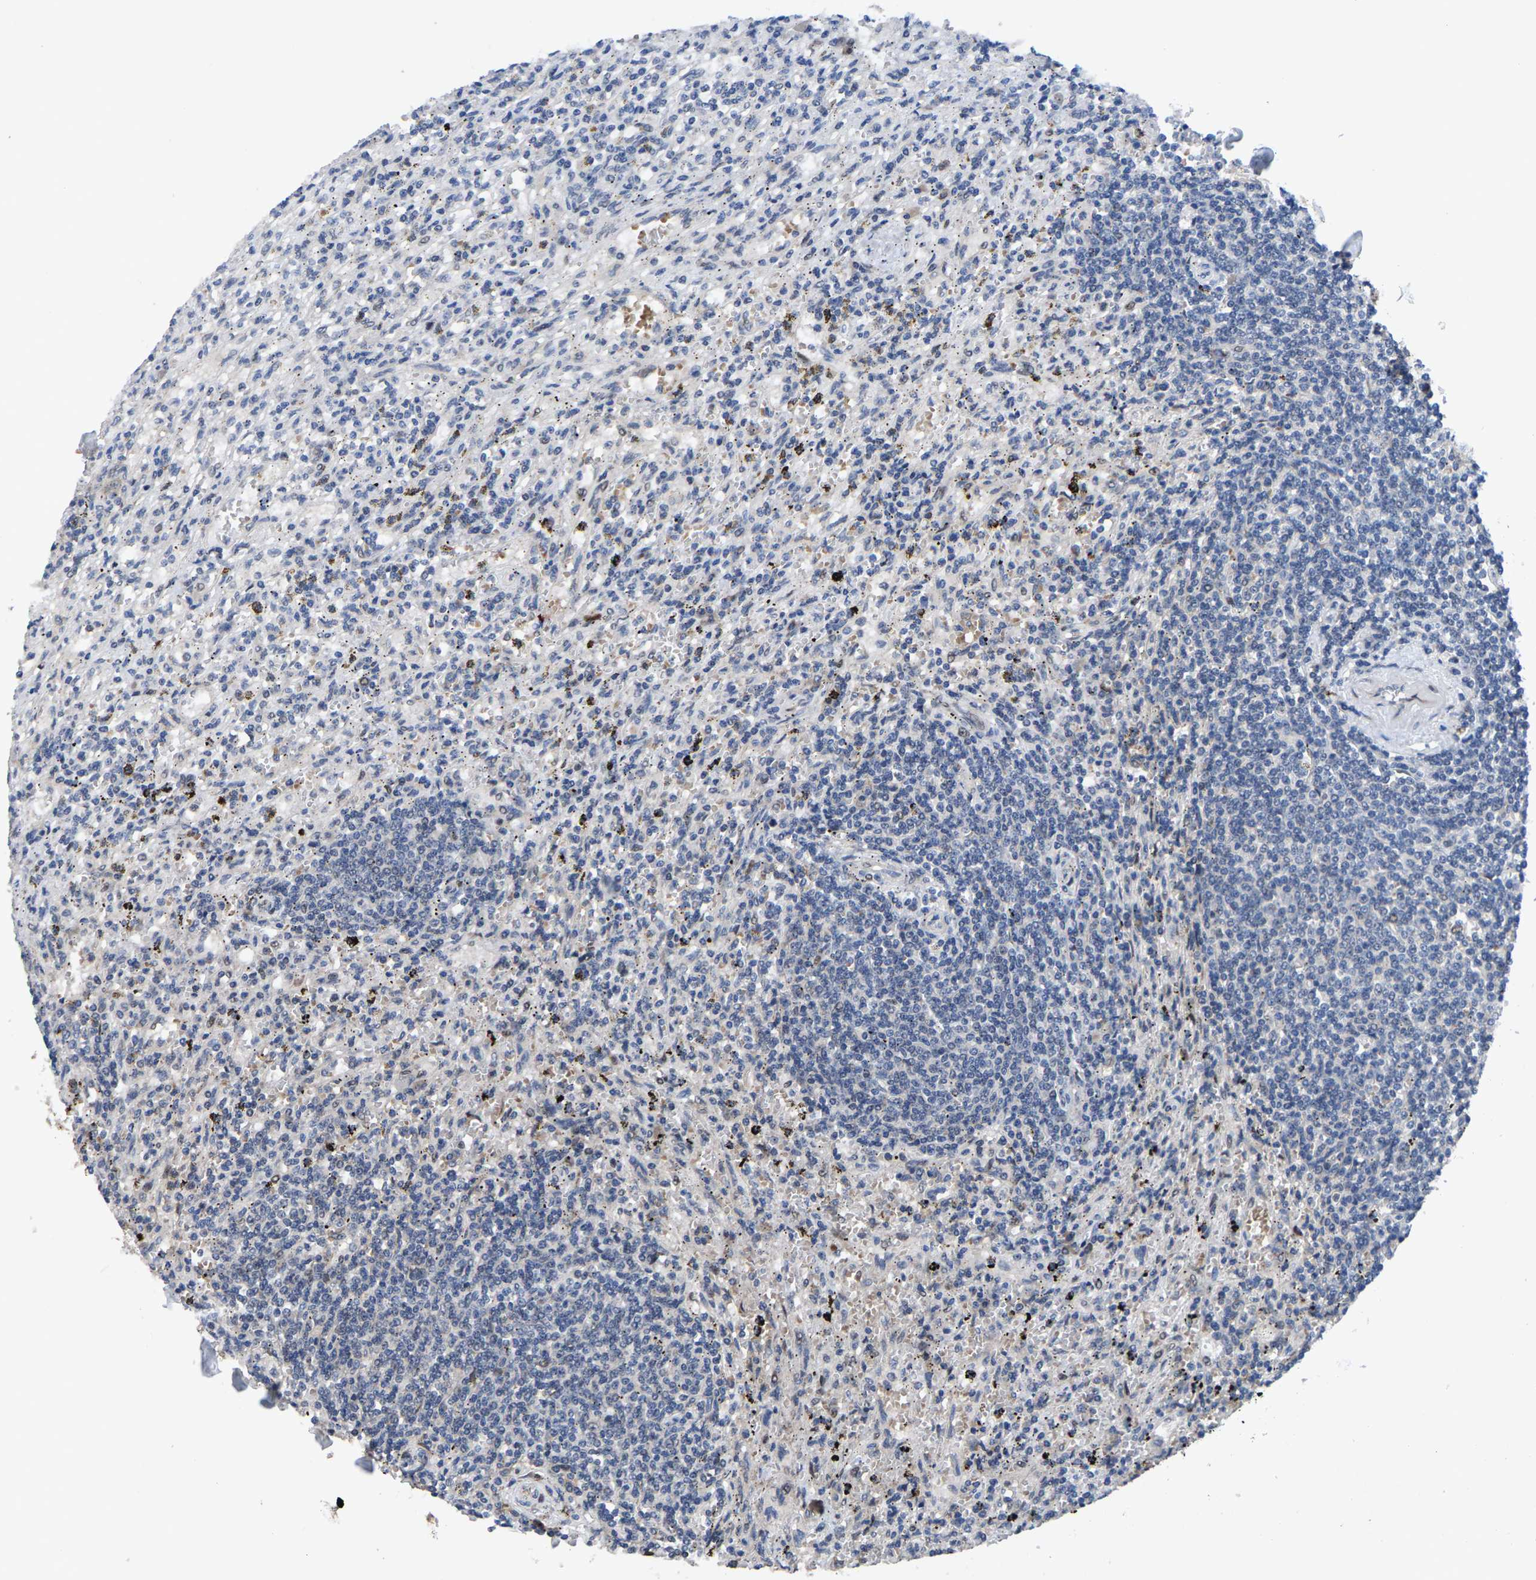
{"staining": {"intensity": "negative", "quantity": "none", "location": "none"}, "tissue": "lymphoma", "cell_type": "Tumor cells", "image_type": "cancer", "snomed": [{"axis": "morphology", "description": "Malignant lymphoma, non-Hodgkin's type, Low grade"}, {"axis": "topography", "description": "Spleen"}], "caption": "The micrograph displays no staining of tumor cells in low-grade malignant lymphoma, non-Hodgkin's type.", "gene": "HAUS6", "patient": {"sex": "male", "age": 76}}